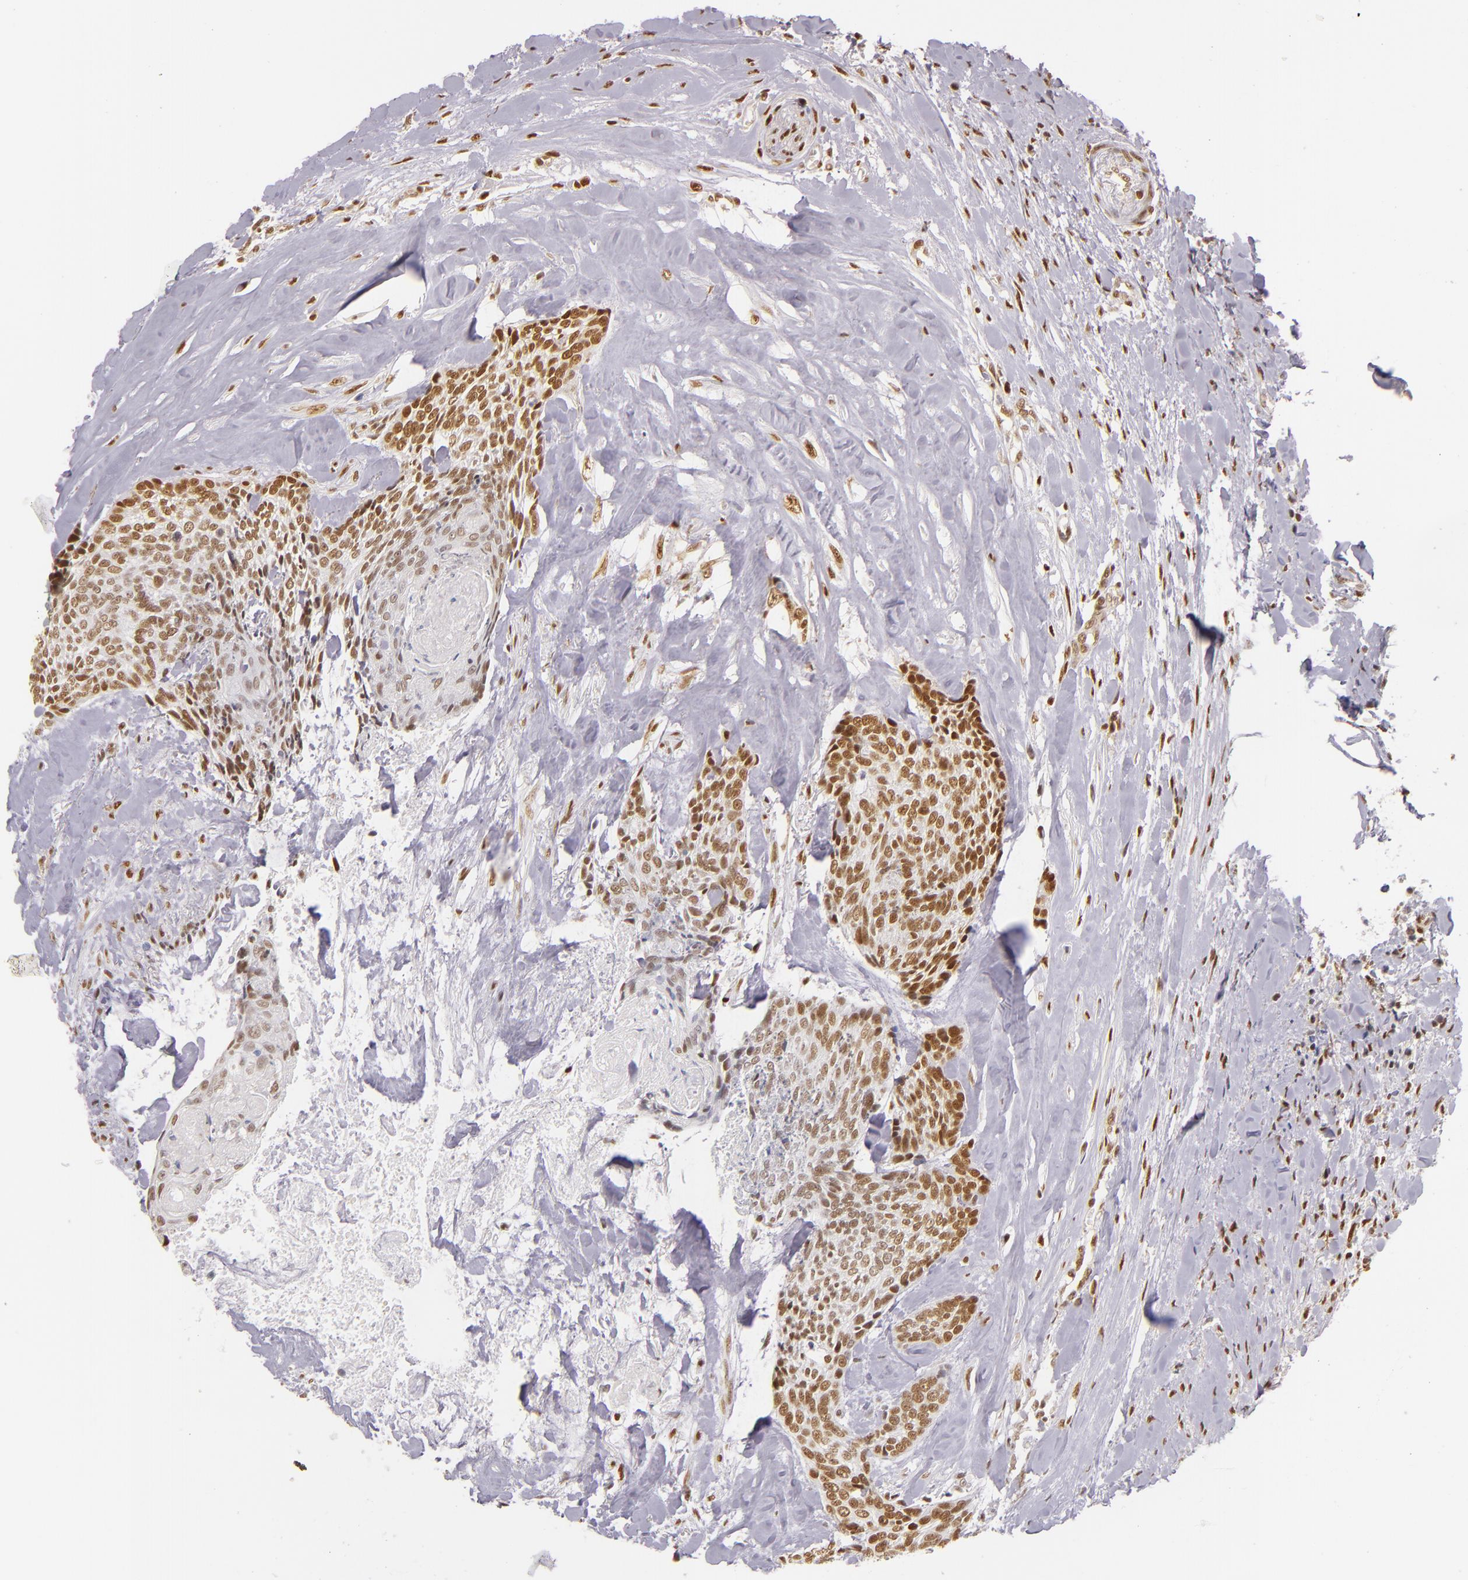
{"staining": {"intensity": "moderate", "quantity": ">75%", "location": "nuclear"}, "tissue": "head and neck cancer", "cell_type": "Tumor cells", "image_type": "cancer", "snomed": [{"axis": "morphology", "description": "Squamous cell carcinoma, NOS"}, {"axis": "topography", "description": "Salivary gland"}, {"axis": "topography", "description": "Head-Neck"}], "caption": "Tumor cells exhibit medium levels of moderate nuclear positivity in about >75% of cells in squamous cell carcinoma (head and neck). The staining is performed using DAB (3,3'-diaminobenzidine) brown chromogen to label protein expression. The nuclei are counter-stained blue using hematoxylin.", "gene": "NCOR2", "patient": {"sex": "male", "age": 70}}